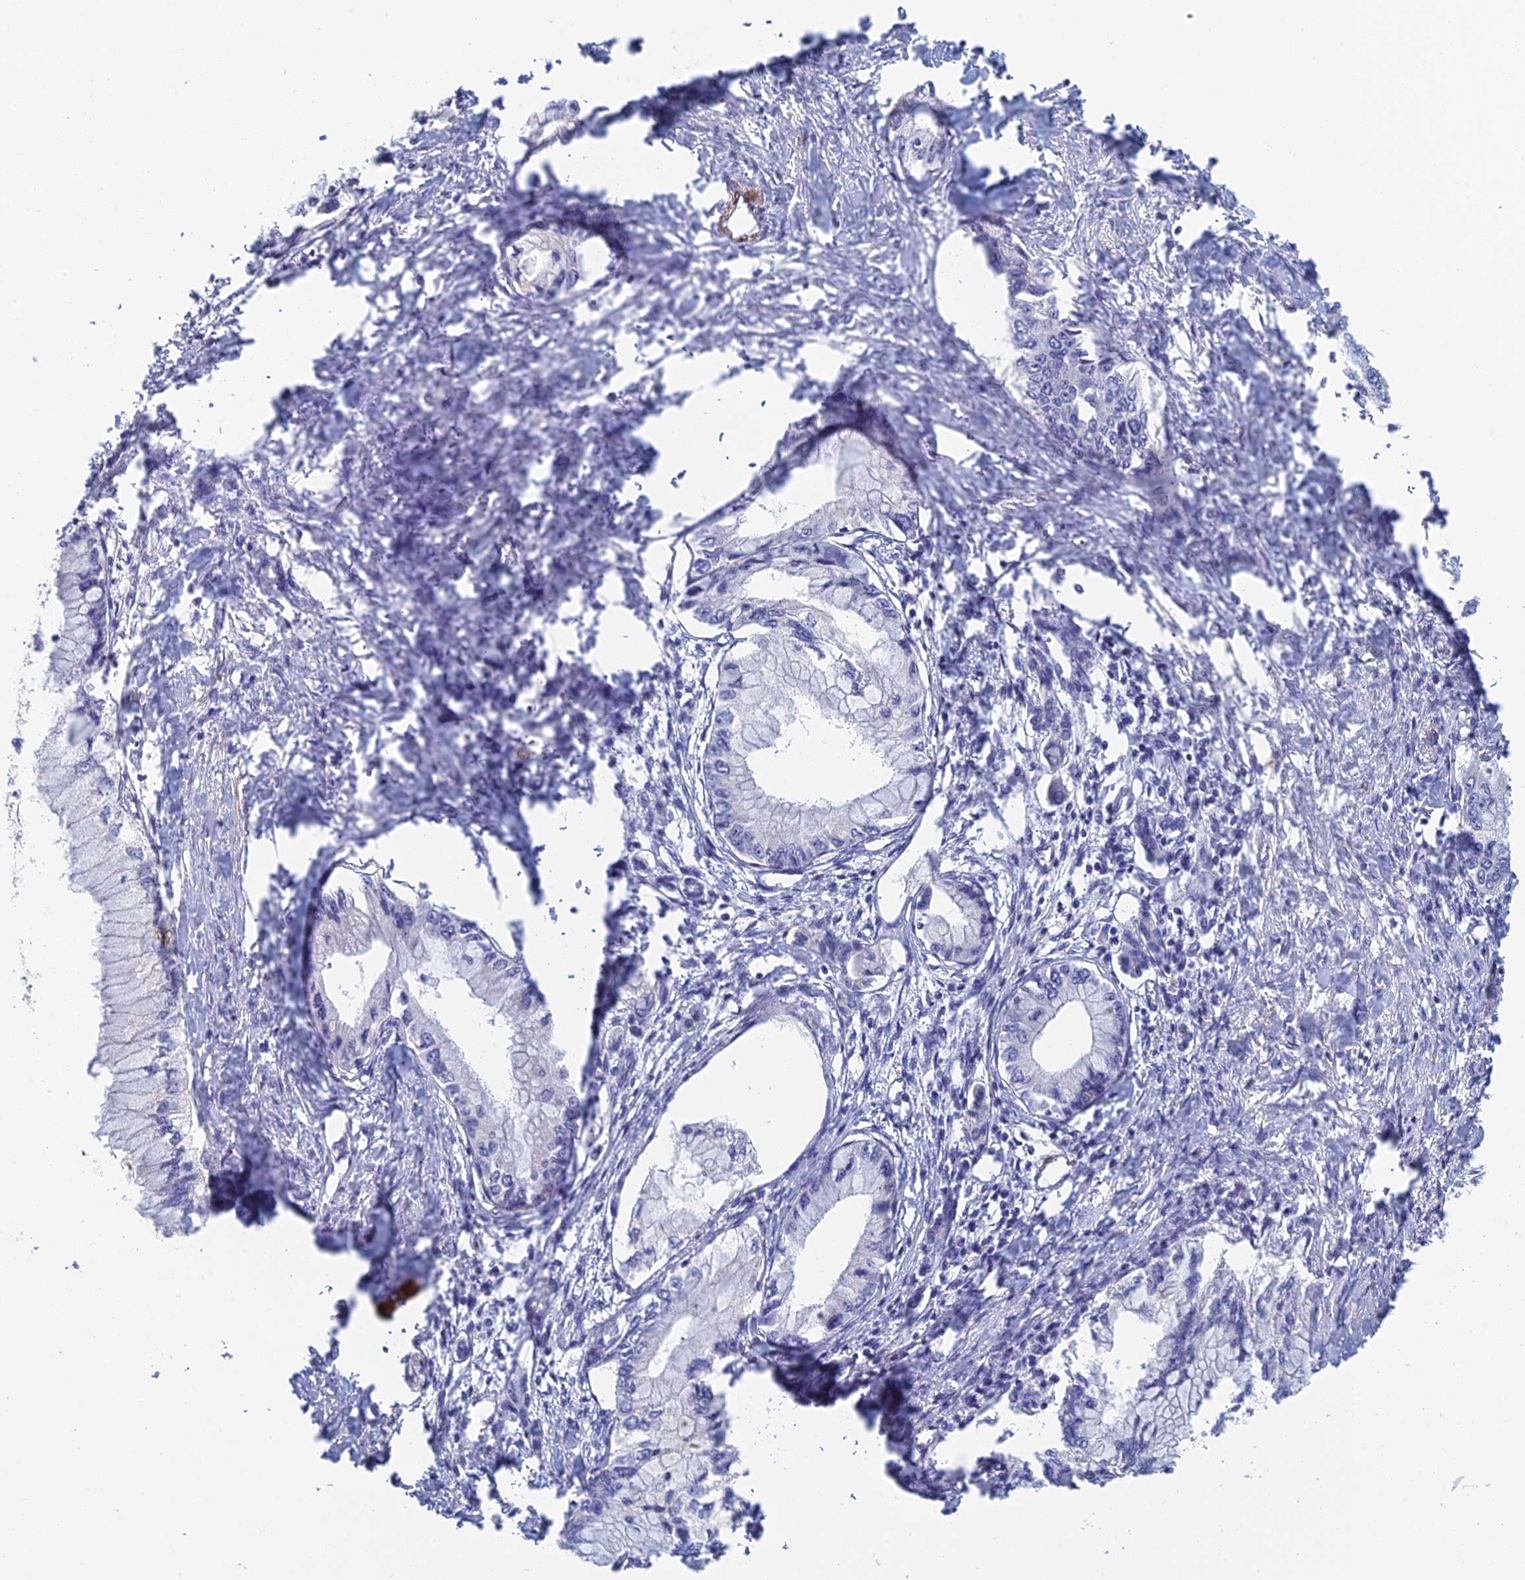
{"staining": {"intensity": "moderate", "quantity": "<25%", "location": "cytoplasmic/membranous"}, "tissue": "pancreatic cancer", "cell_type": "Tumor cells", "image_type": "cancer", "snomed": [{"axis": "morphology", "description": "Adenocarcinoma, NOS"}, {"axis": "topography", "description": "Pancreas"}], "caption": "Adenocarcinoma (pancreatic) stained for a protein reveals moderate cytoplasmic/membranous positivity in tumor cells.", "gene": "PCDHA8", "patient": {"sex": "male", "age": 48}}